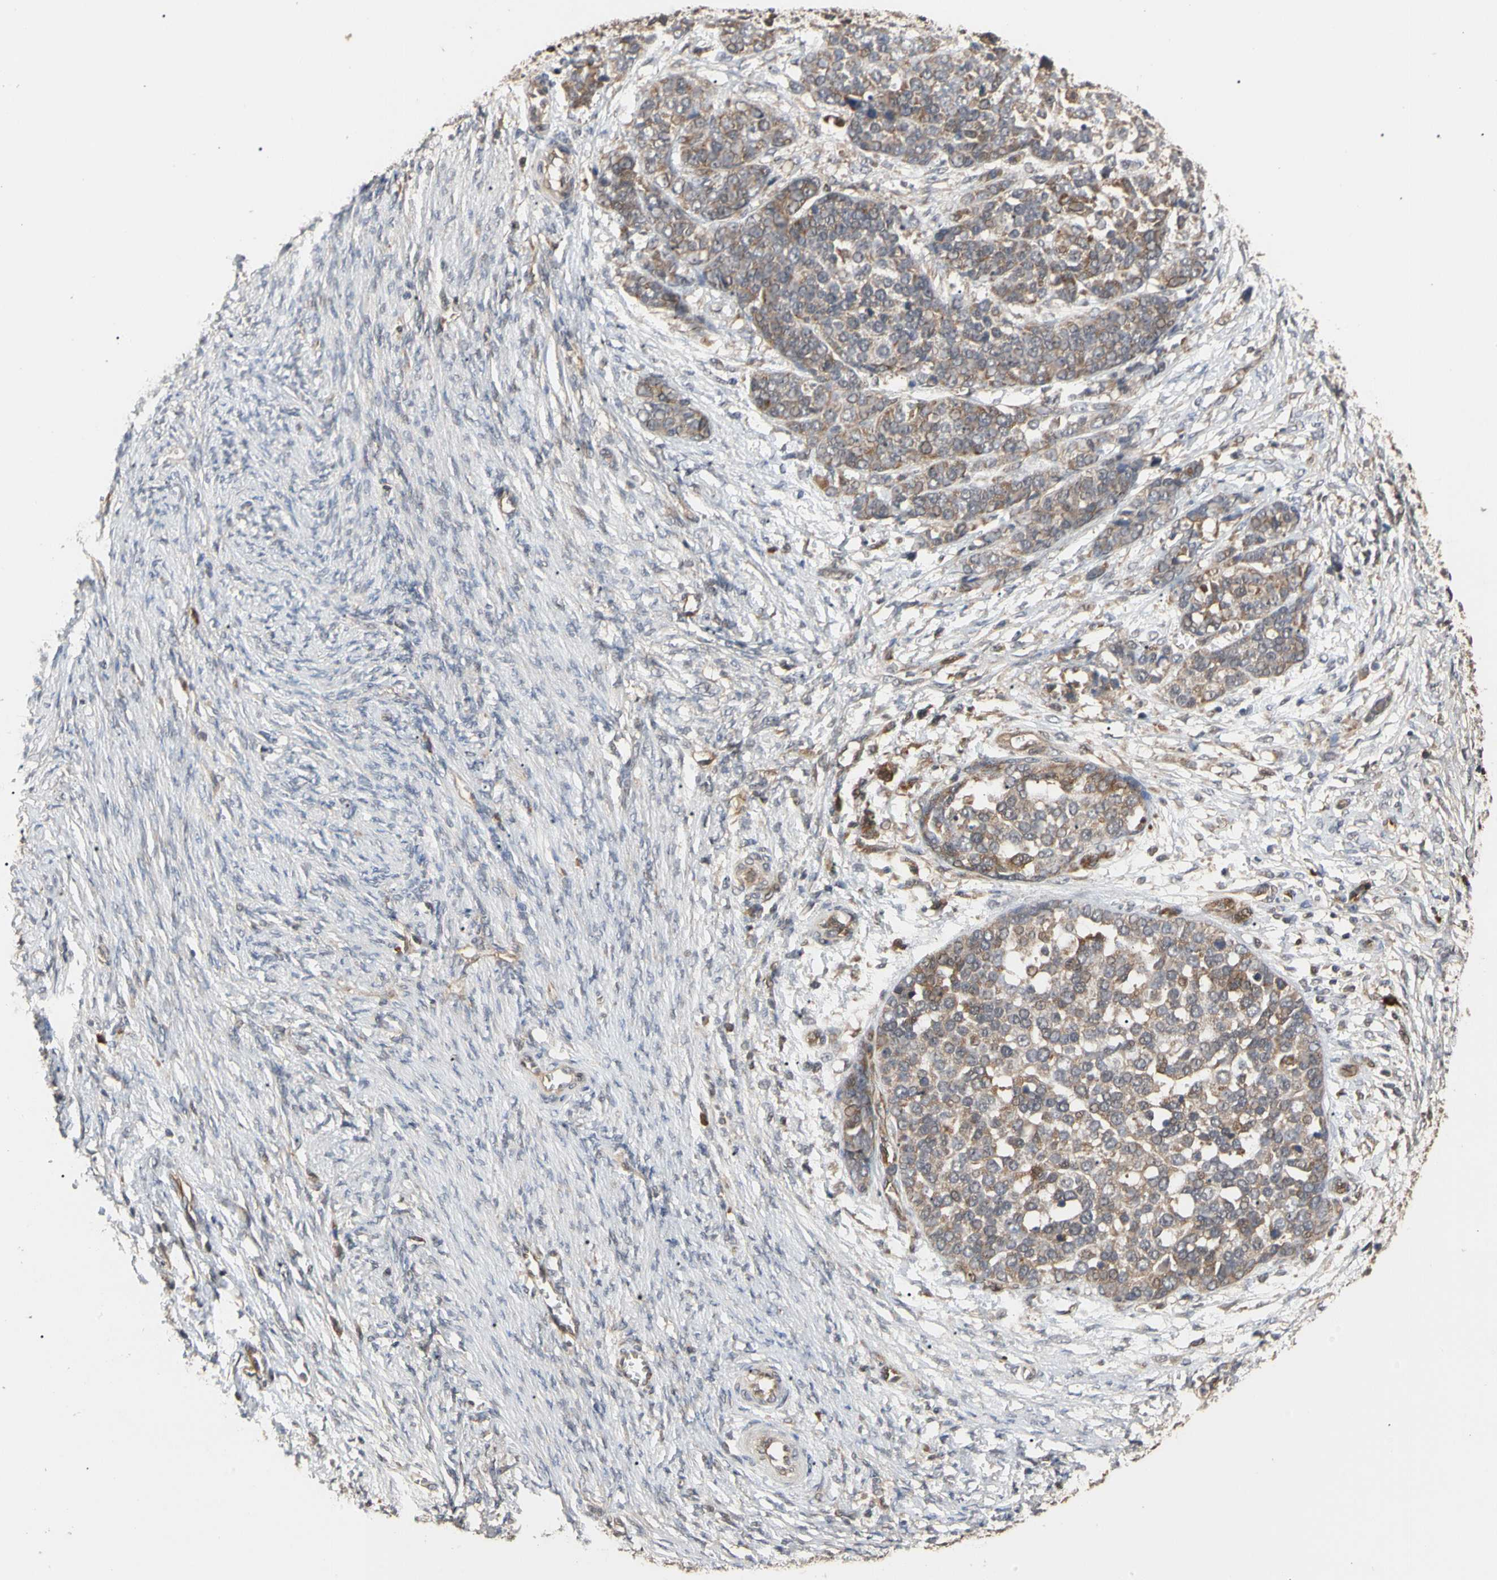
{"staining": {"intensity": "moderate", "quantity": ">75%", "location": "cytoplasmic/membranous"}, "tissue": "ovarian cancer", "cell_type": "Tumor cells", "image_type": "cancer", "snomed": [{"axis": "morphology", "description": "Cystadenocarcinoma, serous, NOS"}, {"axis": "topography", "description": "Ovary"}], "caption": "Immunohistochemical staining of ovarian serous cystadenocarcinoma exhibits medium levels of moderate cytoplasmic/membranous protein expression in approximately >75% of tumor cells.", "gene": "CYTIP", "patient": {"sex": "female", "age": 44}}